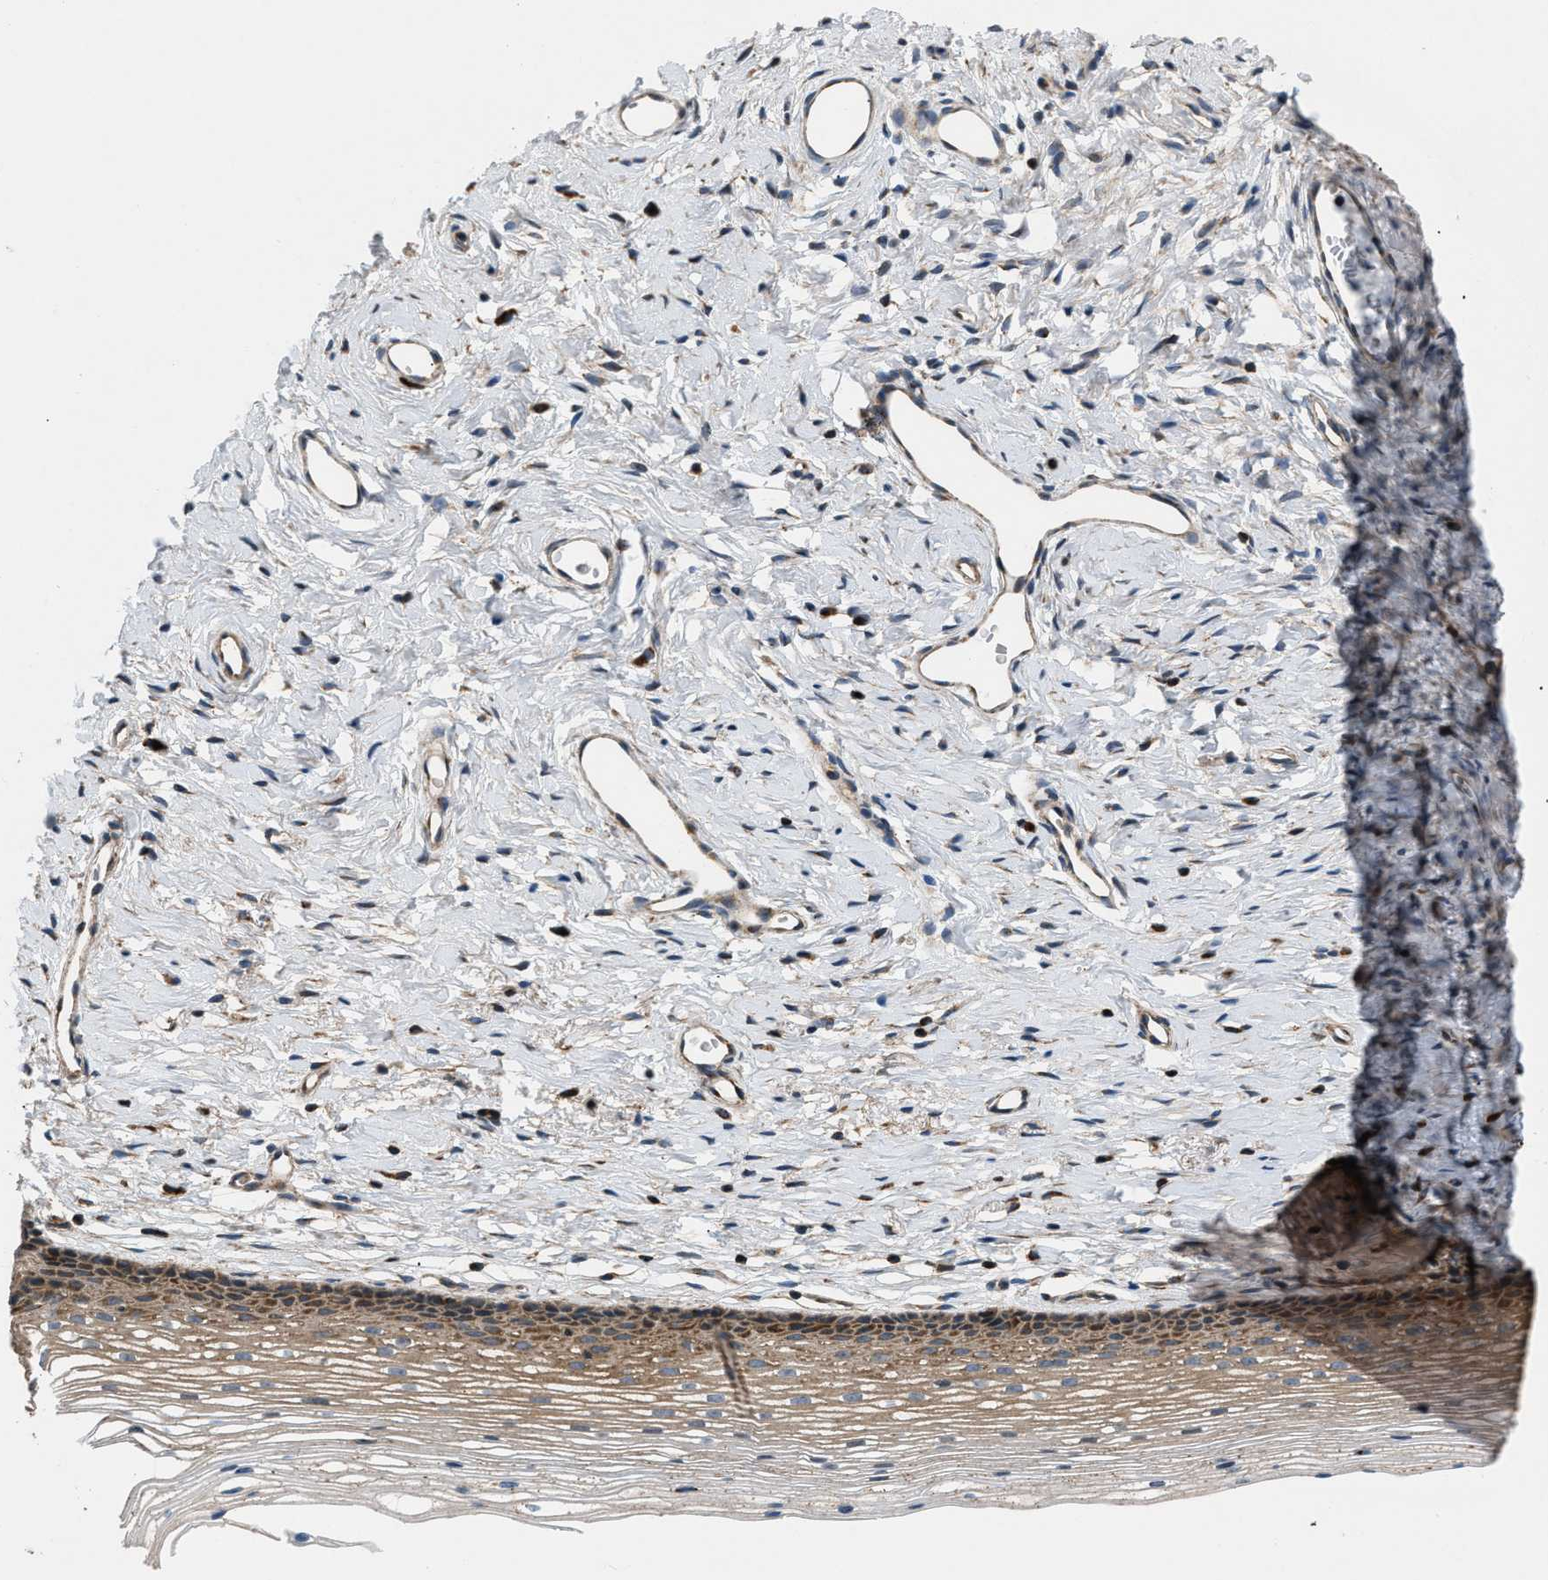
{"staining": {"intensity": "moderate", "quantity": ">75%", "location": "cytoplasmic/membranous"}, "tissue": "cervix", "cell_type": "Glandular cells", "image_type": "normal", "snomed": [{"axis": "morphology", "description": "Normal tissue, NOS"}, {"axis": "topography", "description": "Cervix"}], "caption": "A photomicrograph showing moderate cytoplasmic/membranous staining in about >75% of glandular cells in benign cervix, as visualized by brown immunohistochemical staining.", "gene": "OPTN", "patient": {"sex": "female", "age": 77}}